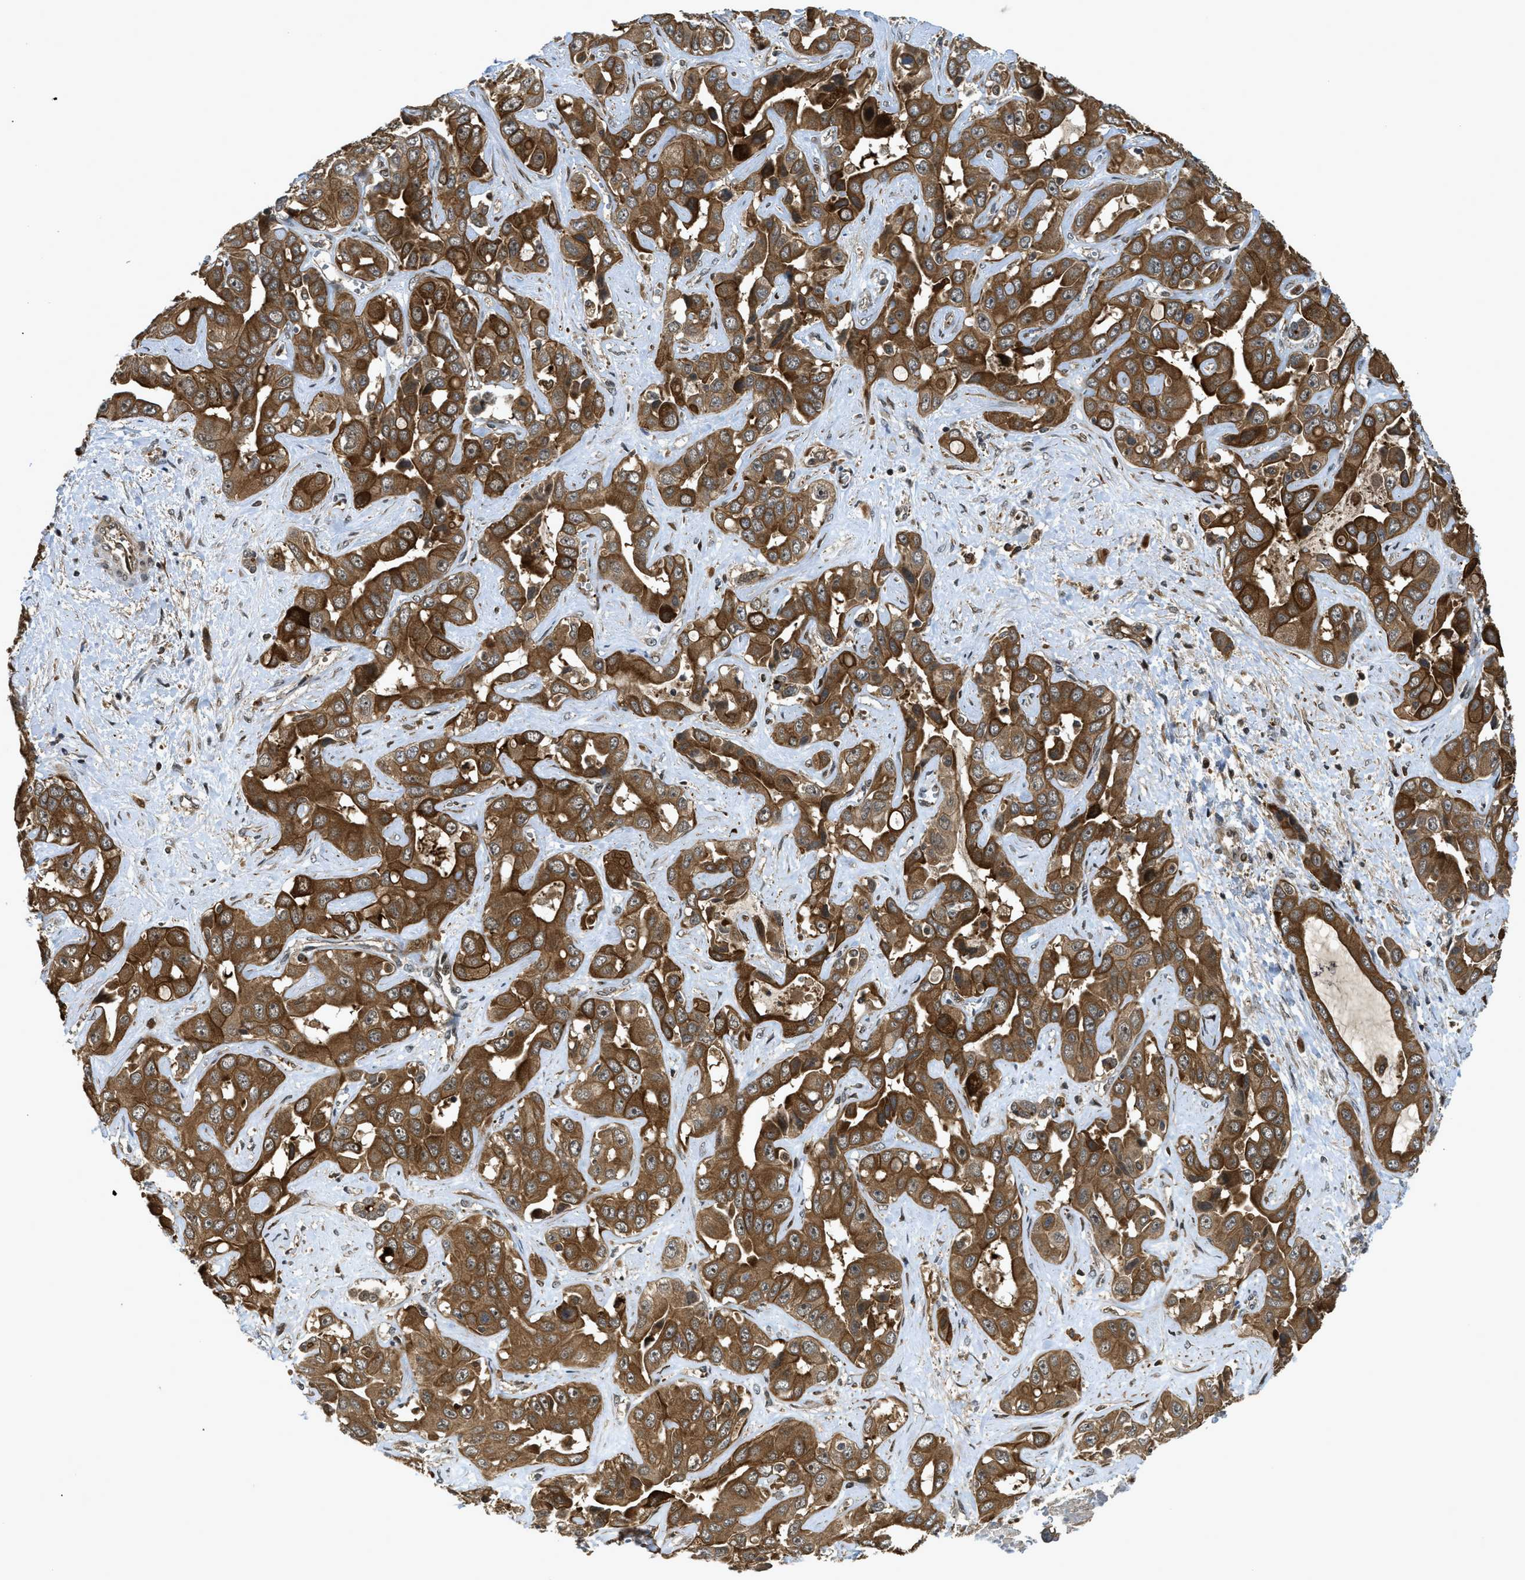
{"staining": {"intensity": "moderate", "quantity": ">75%", "location": "cytoplasmic/membranous"}, "tissue": "liver cancer", "cell_type": "Tumor cells", "image_type": "cancer", "snomed": [{"axis": "morphology", "description": "Cholangiocarcinoma"}, {"axis": "topography", "description": "Liver"}], "caption": "Protein expression by IHC demonstrates moderate cytoplasmic/membranous staining in approximately >75% of tumor cells in cholangiocarcinoma (liver).", "gene": "DNAJC28", "patient": {"sex": "female", "age": 52}}